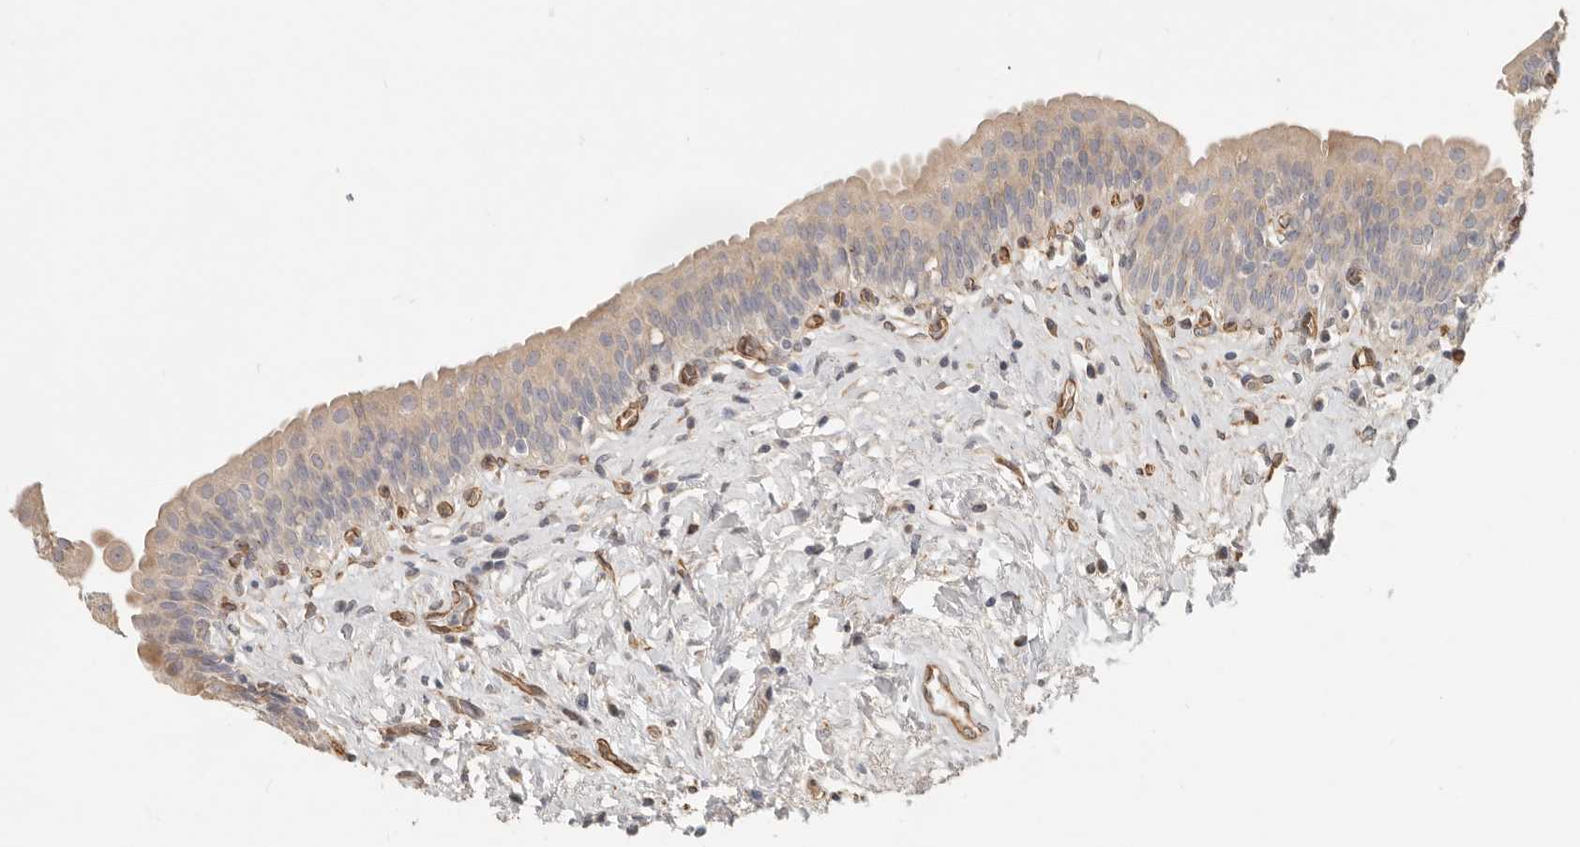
{"staining": {"intensity": "moderate", "quantity": "25%-75%", "location": "cytoplasmic/membranous"}, "tissue": "urinary bladder", "cell_type": "Urothelial cells", "image_type": "normal", "snomed": [{"axis": "morphology", "description": "Normal tissue, NOS"}, {"axis": "topography", "description": "Urinary bladder"}], "caption": "Immunohistochemistry photomicrograph of normal urinary bladder stained for a protein (brown), which reveals medium levels of moderate cytoplasmic/membranous positivity in about 25%-75% of urothelial cells.", "gene": "SPRING1", "patient": {"sex": "male", "age": 83}}